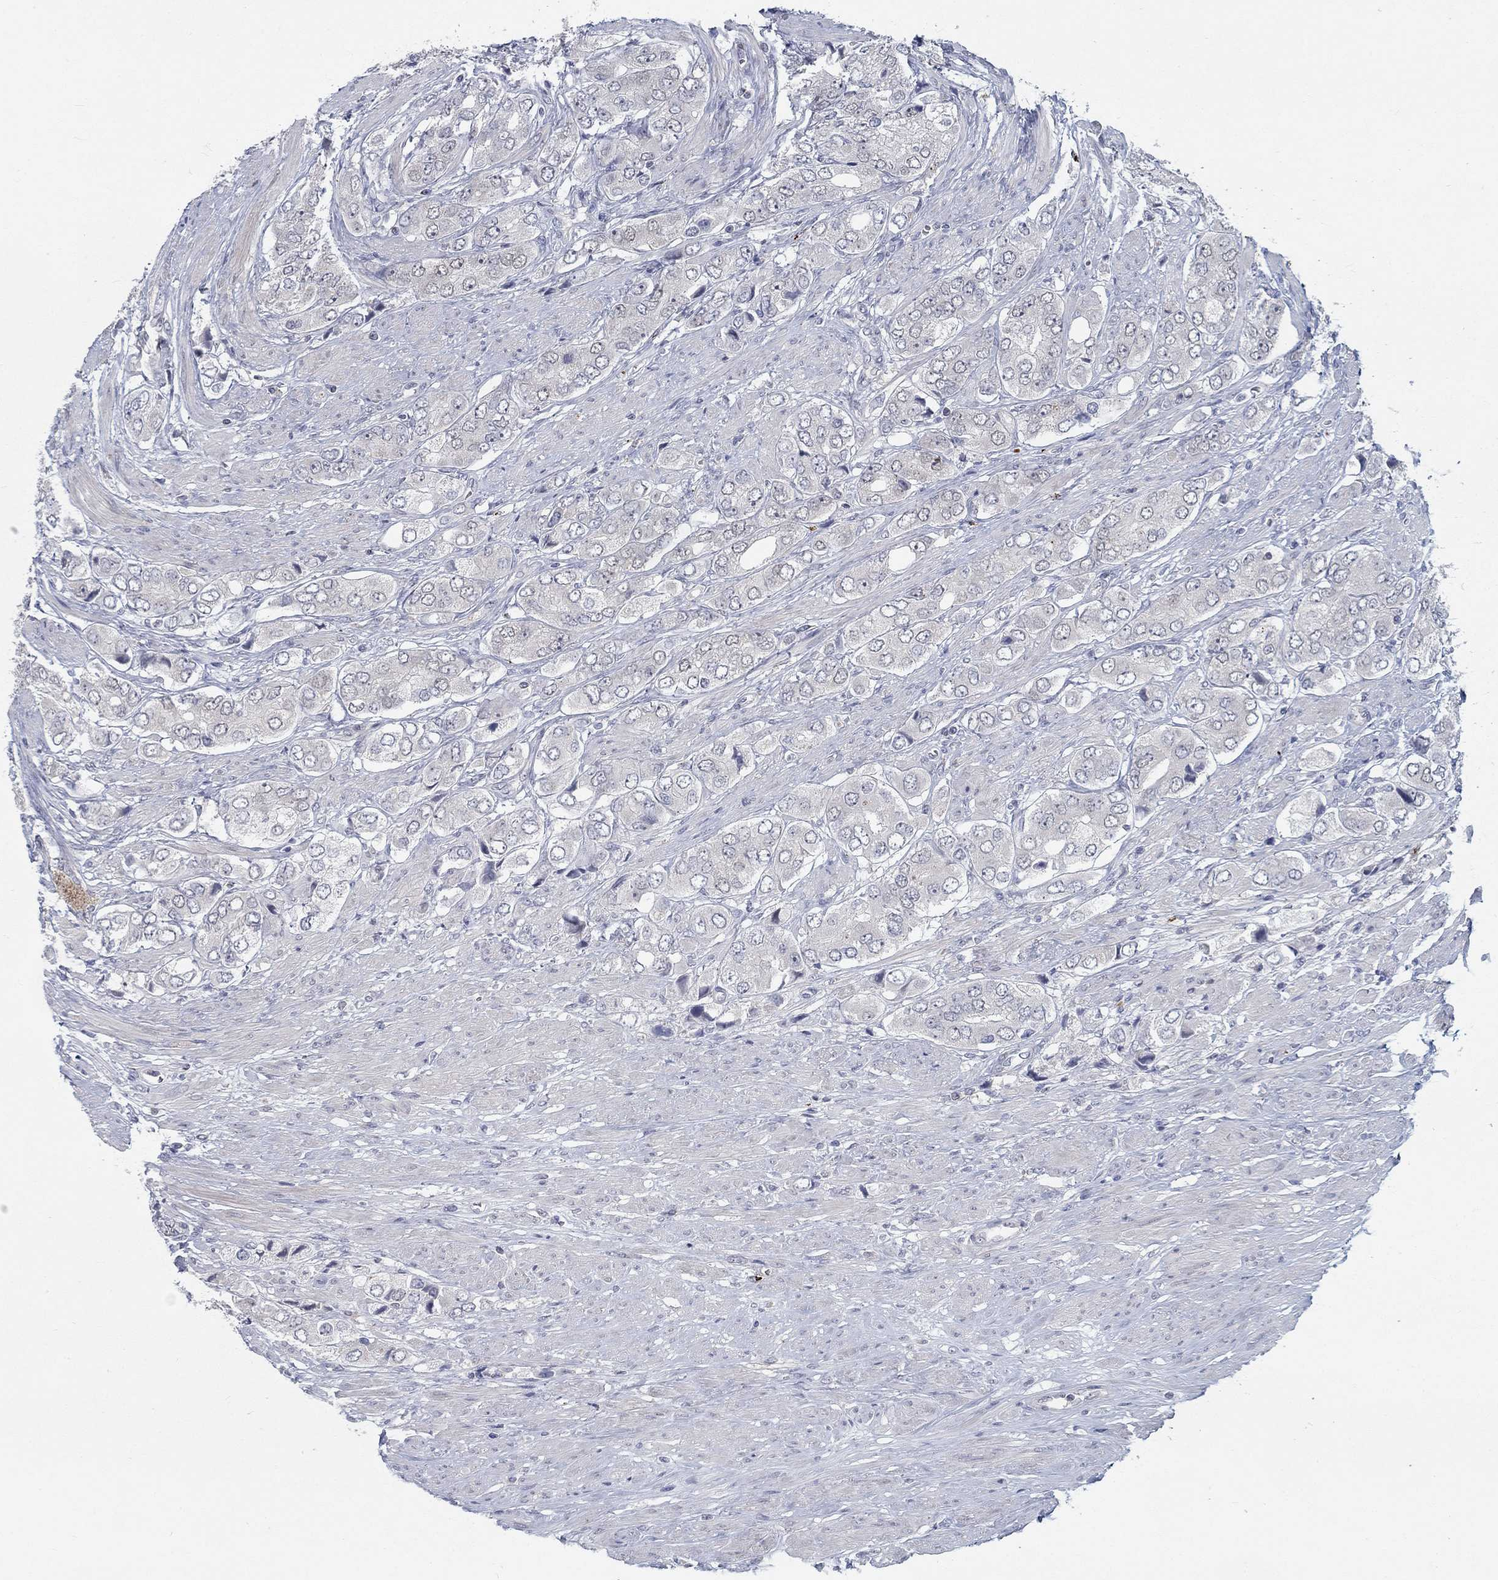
{"staining": {"intensity": "negative", "quantity": "none", "location": "none"}, "tissue": "prostate cancer", "cell_type": "Tumor cells", "image_type": "cancer", "snomed": [{"axis": "morphology", "description": "Adenocarcinoma, Low grade"}, {"axis": "topography", "description": "Prostate"}], "caption": "Tumor cells show no significant protein positivity in adenocarcinoma (low-grade) (prostate).", "gene": "MTSS2", "patient": {"sex": "male", "age": 69}}